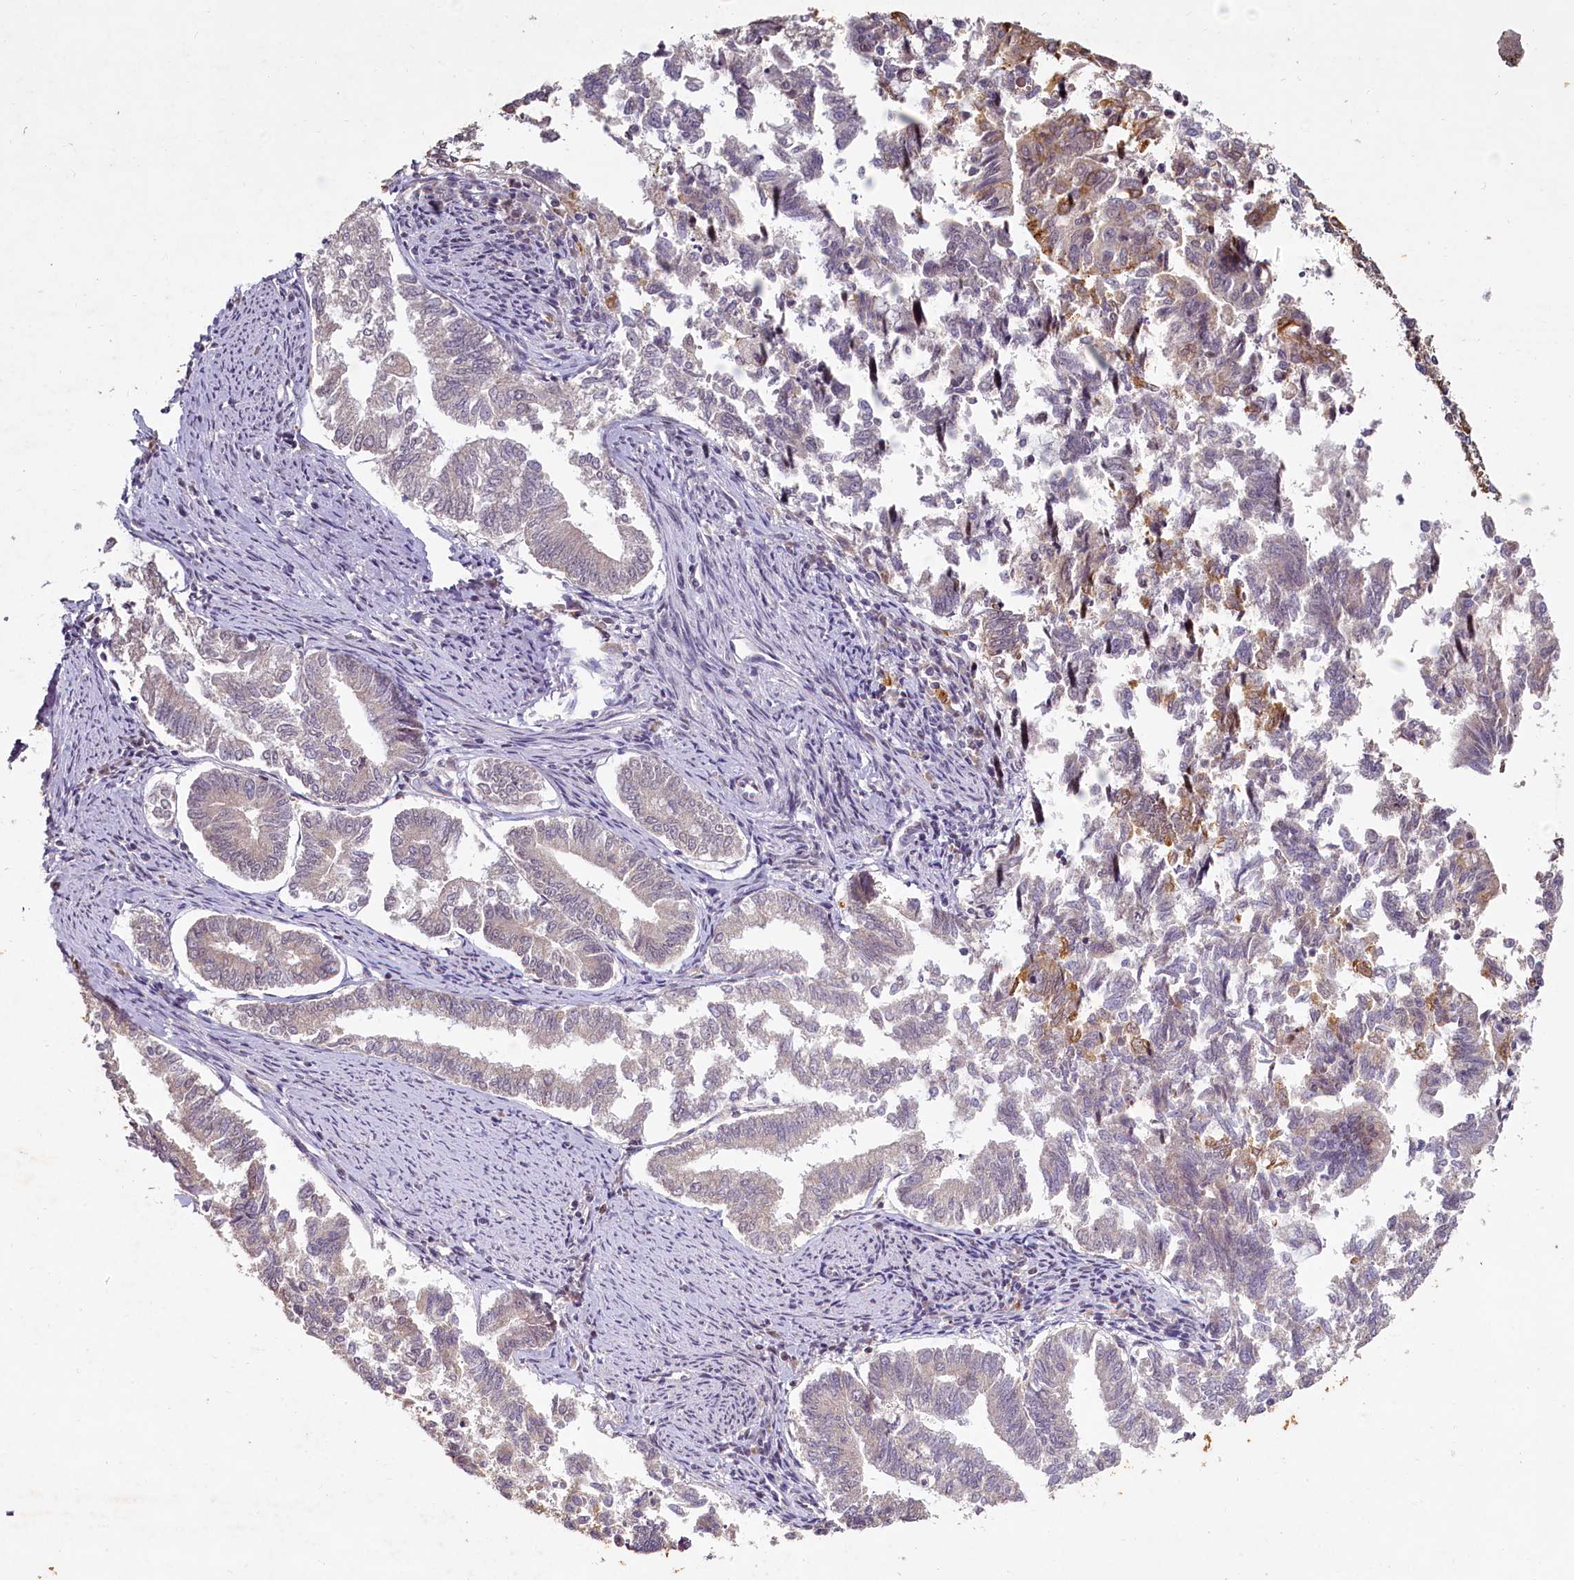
{"staining": {"intensity": "moderate", "quantity": "<25%", "location": "cytoplasmic/membranous,nuclear"}, "tissue": "endometrial cancer", "cell_type": "Tumor cells", "image_type": "cancer", "snomed": [{"axis": "morphology", "description": "Adenocarcinoma, NOS"}, {"axis": "topography", "description": "Endometrium"}], "caption": "A brown stain shows moderate cytoplasmic/membranous and nuclear staining of a protein in endometrial cancer tumor cells.", "gene": "MUCL1", "patient": {"sex": "female", "age": 79}}